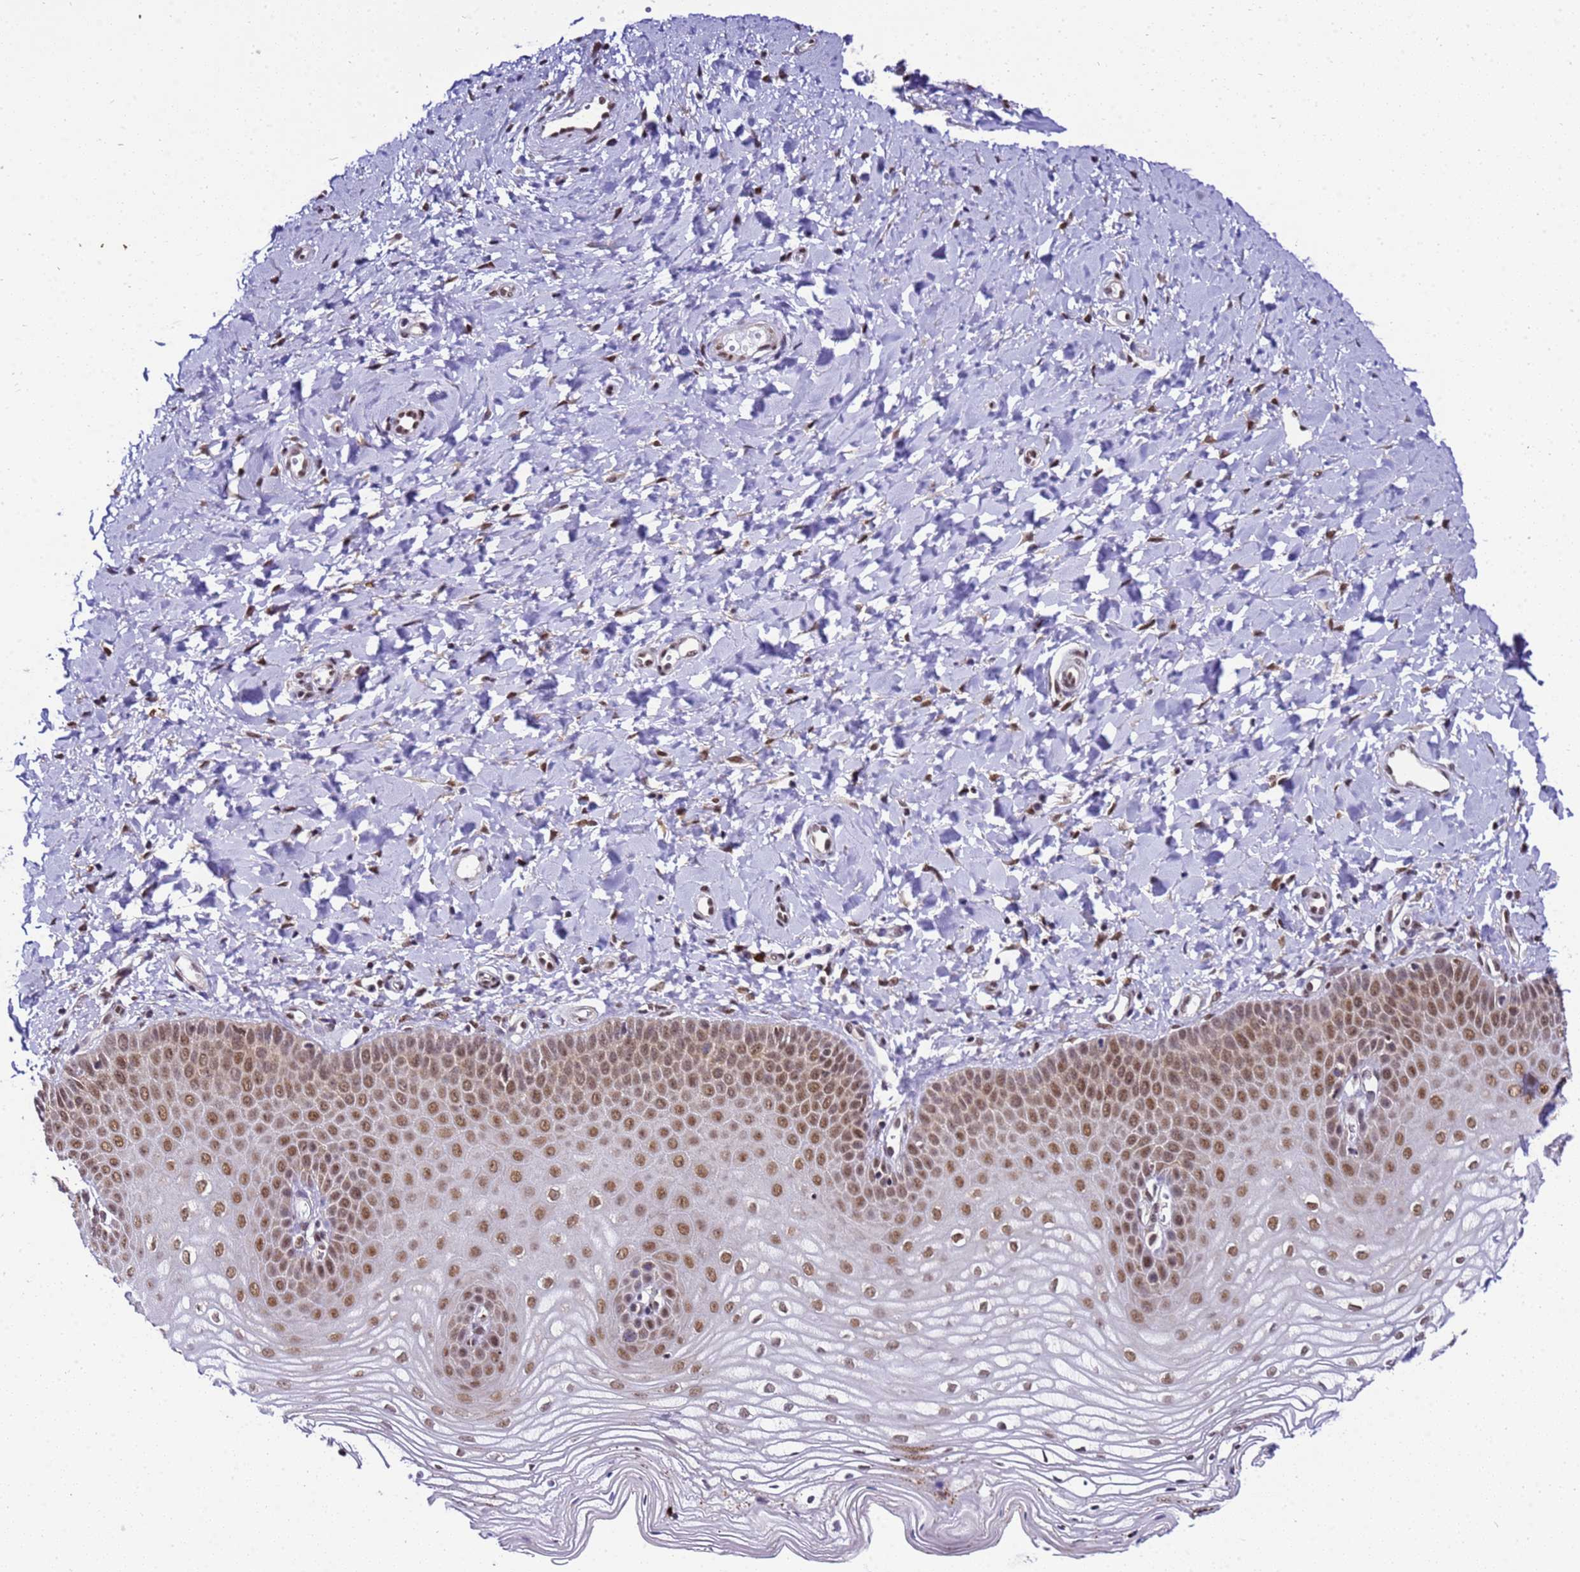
{"staining": {"intensity": "moderate", "quantity": ">75%", "location": "nuclear"}, "tissue": "vagina", "cell_type": "Squamous epithelial cells", "image_type": "normal", "snomed": [{"axis": "morphology", "description": "Normal tissue, NOS"}, {"axis": "topography", "description": "Vagina"}, {"axis": "topography", "description": "Cervix"}], "caption": "Immunohistochemistry (IHC) image of benign vagina stained for a protein (brown), which demonstrates medium levels of moderate nuclear positivity in approximately >75% of squamous epithelial cells.", "gene": "SMN1", "patient": {"sex": "female", "age": 40}}